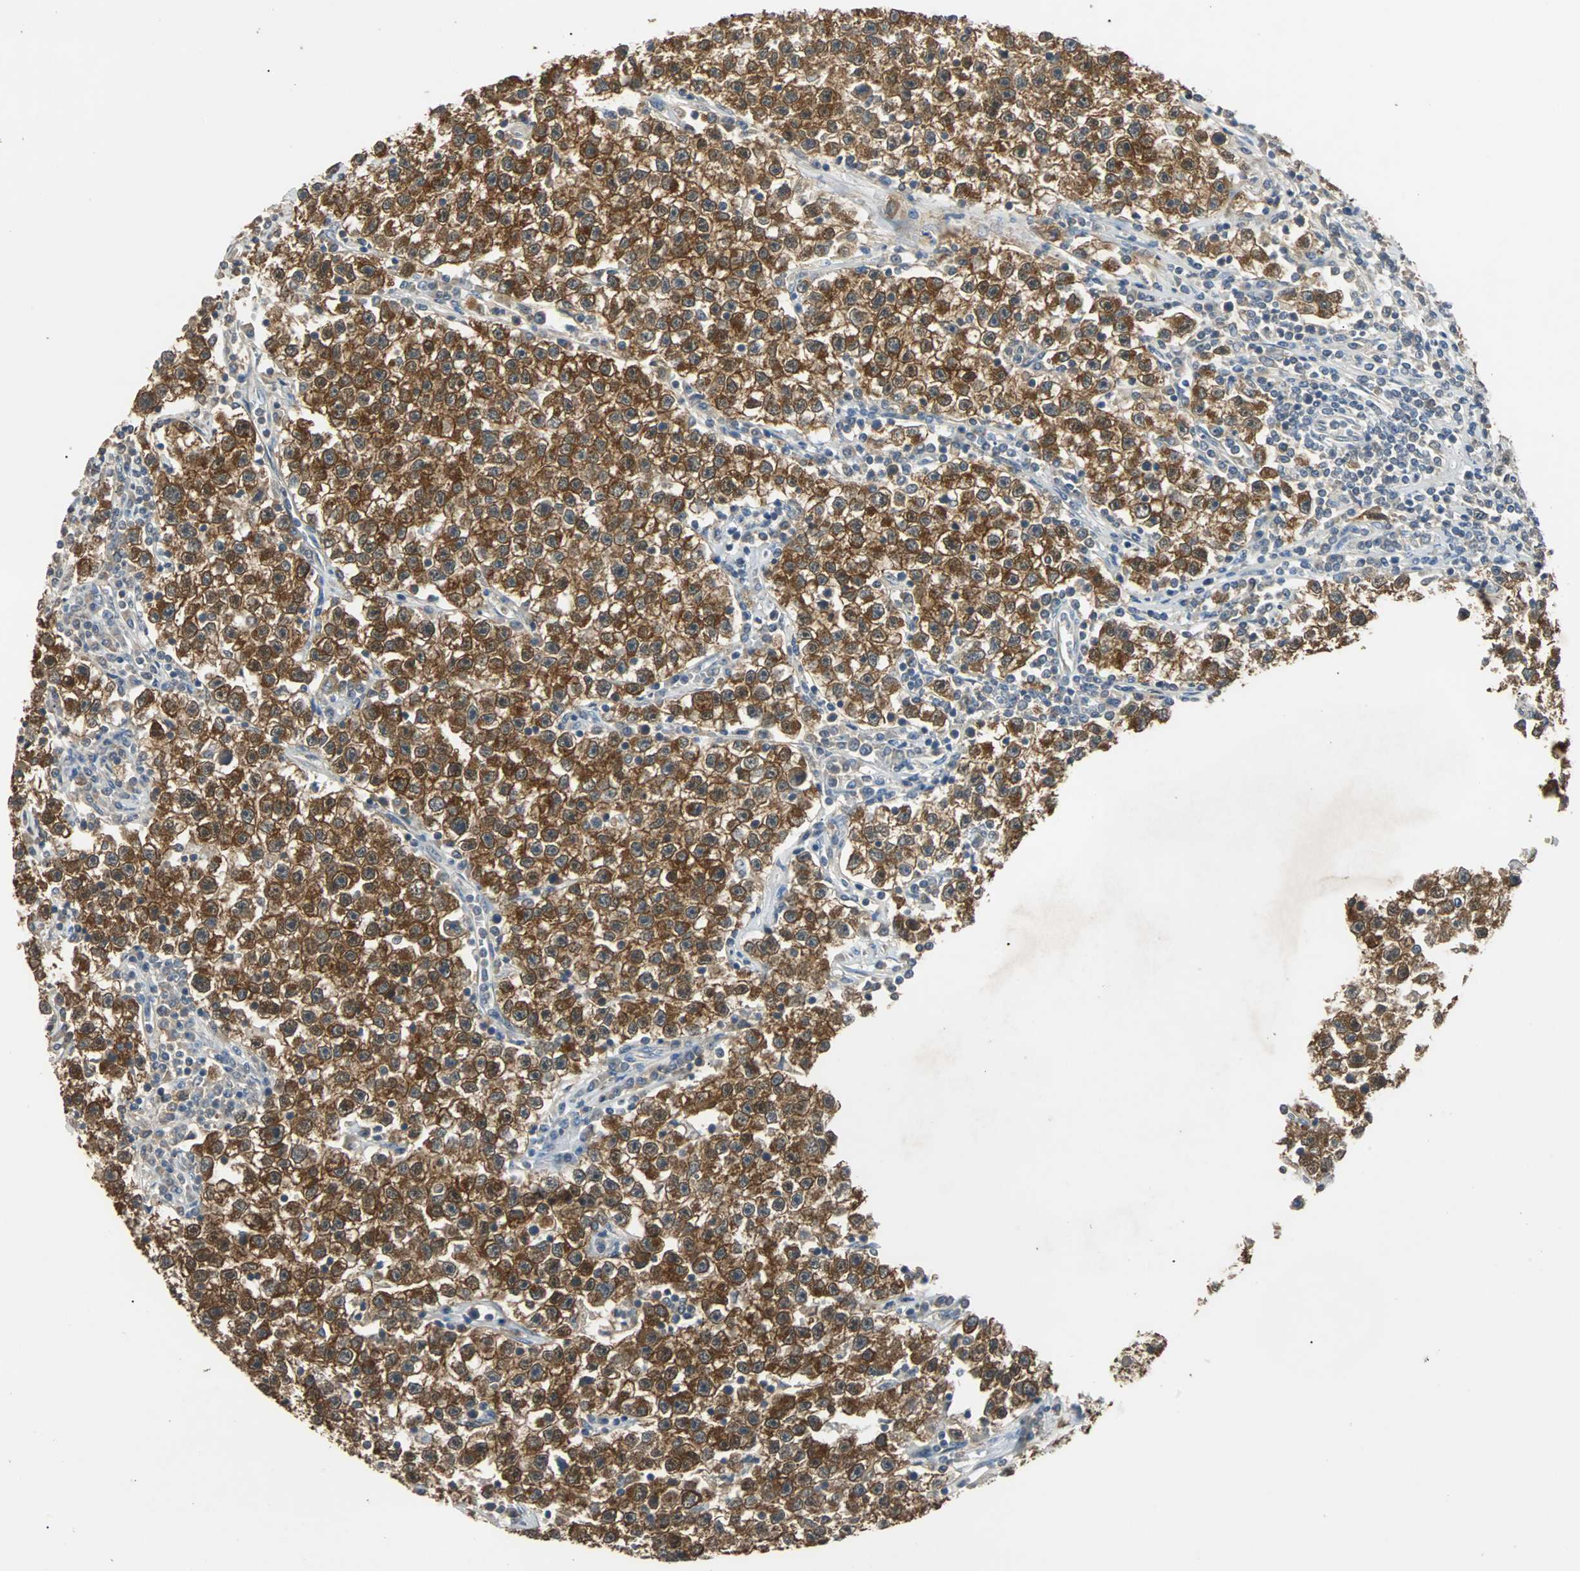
{"staining": {"intensity": "strong", "quantity": ">75%", "location": "cytoplasmic/membranous"}, "tissue": "testis cancer", "cell_type": "Tumor cells", "image_type": "cancer", "snomed": [{"axis": "morphology", "description": "Seminoma, NOS"}, {"axis": "topography", "description": "Testis"}], "caption": "This micrograph demonstrates testis cancer stained with immunohistochemistry (IHC) to label a protein in brown. The cytoplasmic/membranous of tumor cells show strong positivity for the protein. Nuclei are counter-stained blue.", "gene": "ABHD2", "patient": {"sex": "male", "age": 22}}